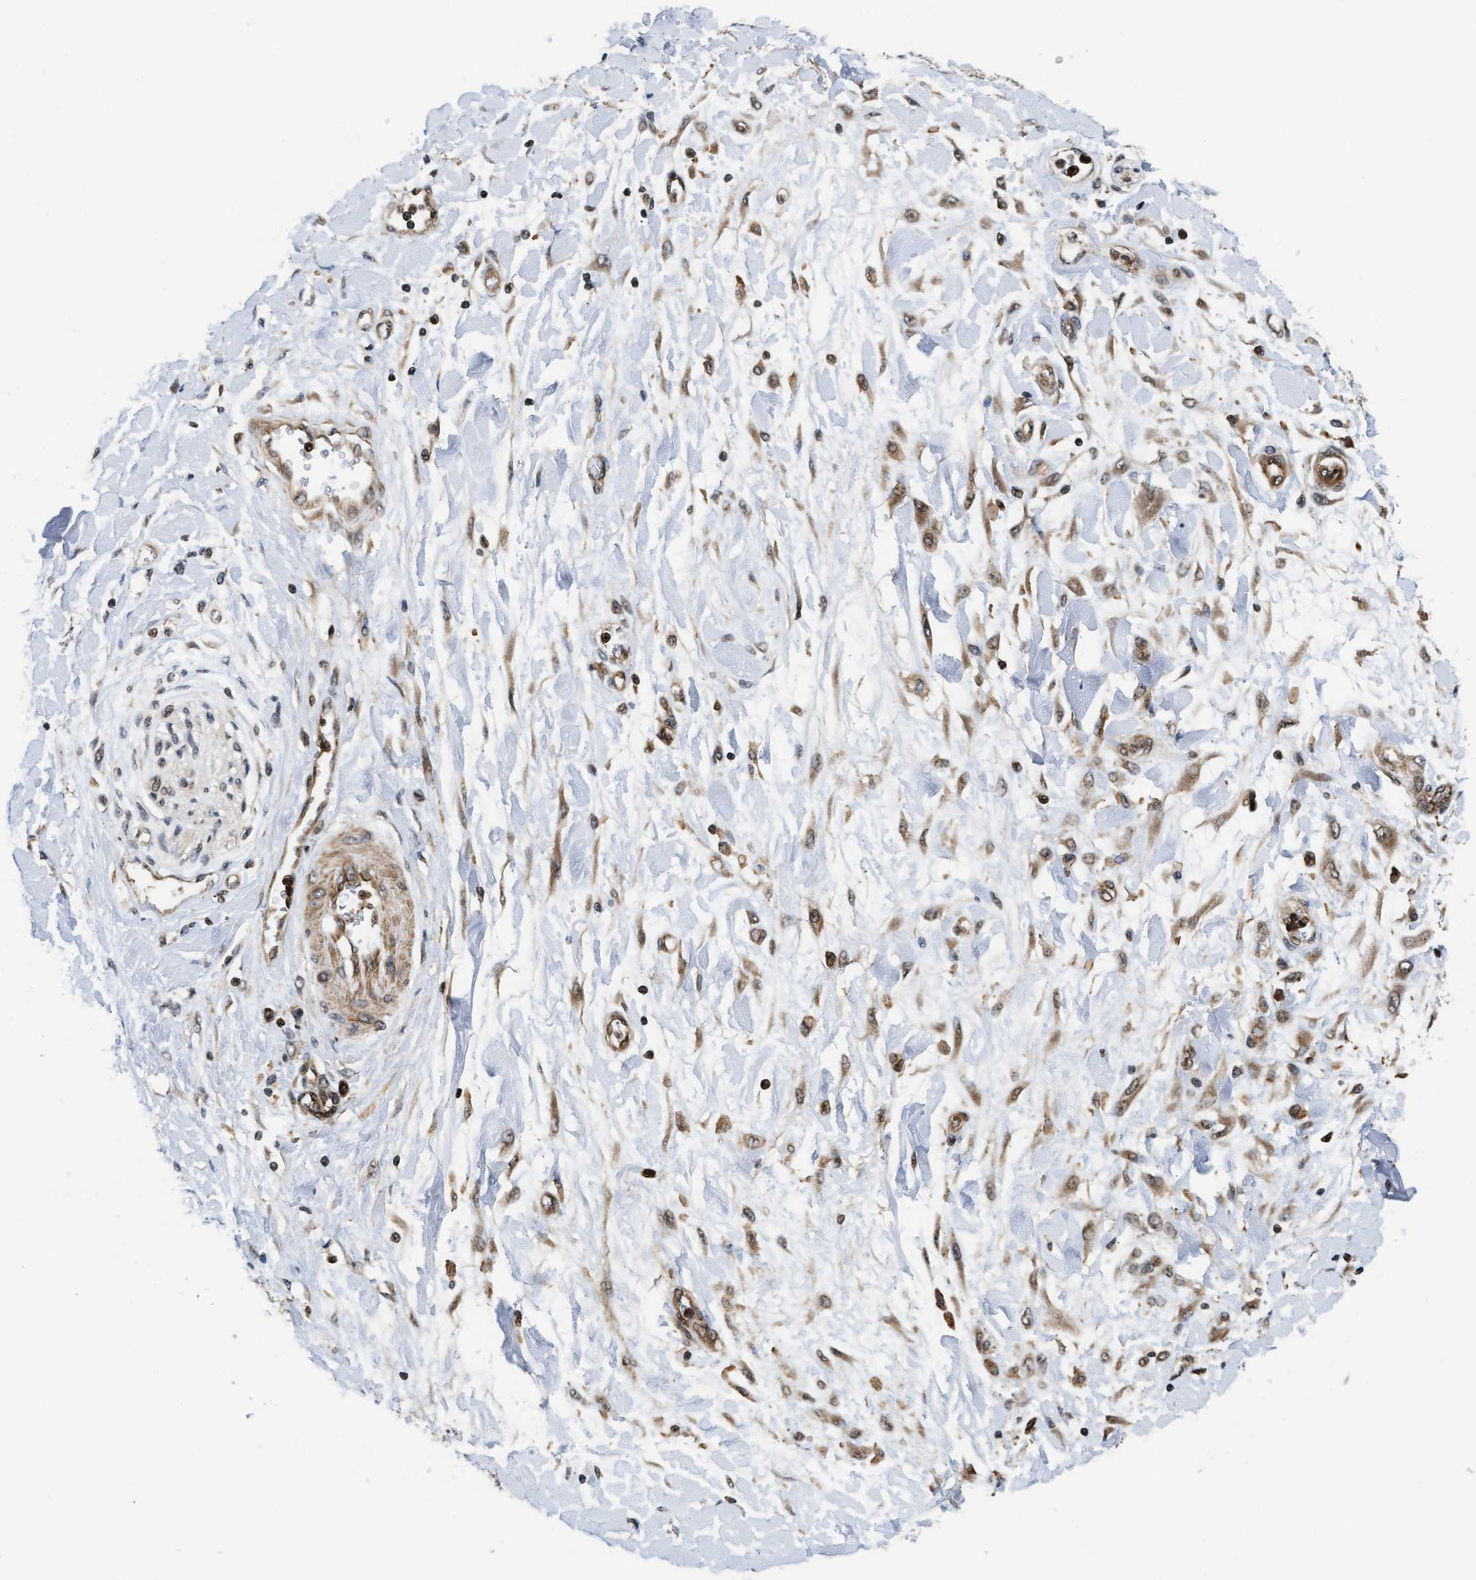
{"staining": {"intensity": "weak", "quantity": ">75%", "location": "cytoplasmic/membranous,nuclear"}, "tissue": "pancreatic cancer", "cell_type": "Tumor cells", "image_type": "cancer", "snomed": [{"axis": "morphology", "description": "Adenocarcinoma, NOS"}, {"axis": "topography", "description": "Pancreas"}], "caption": "The histopathology image exhibits staining of pancreatic adenocarcinoma, revealing weak cytoplasmic/membranous and nuclear protein positivity (brown color) within tumor cells.", "gene": "STAU2", "patient": {"sex": "female", "age": 70}}